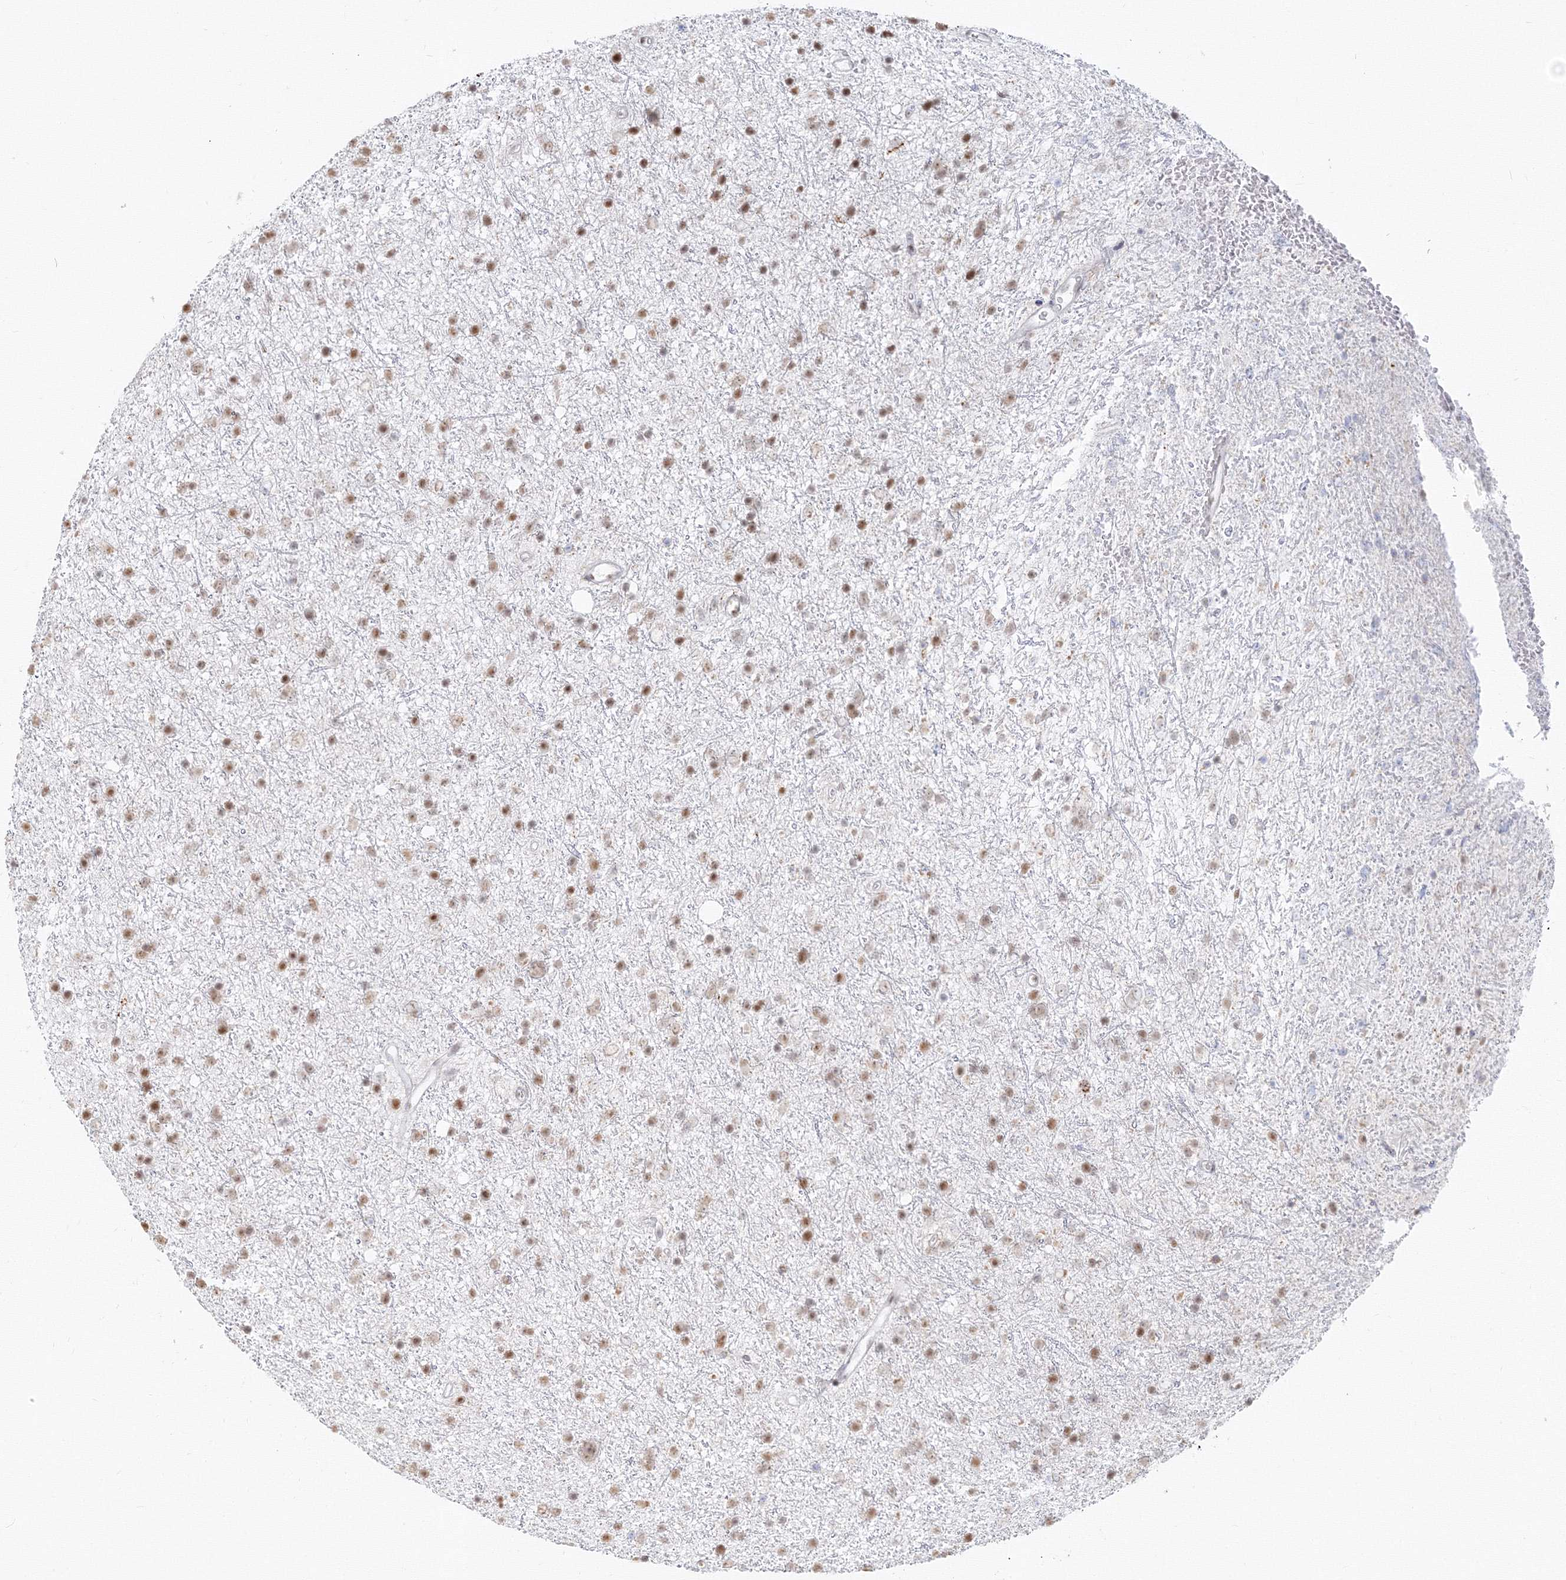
{"staining": {"intensity": "moderate", "quantity": ">75%", "location": "nuclear"}, "tissue": "glioma", "cell_type": "Tumor cells", "image_type": "cancer", "snomed": [{"axis": "morphology", "description": "Glioma, malignant, Low grade"}, {"axis": "topography", "description": "Cerebral cortex"}], "caption": "The histopathology image exhibits immunohistochemical staining of malignant glioma (low-grade). There is moderate nuclear staining is present in about >75% of tumor cells.", "gene": "PPP4R2", "patient": {"sex": "female", "age": 39}}